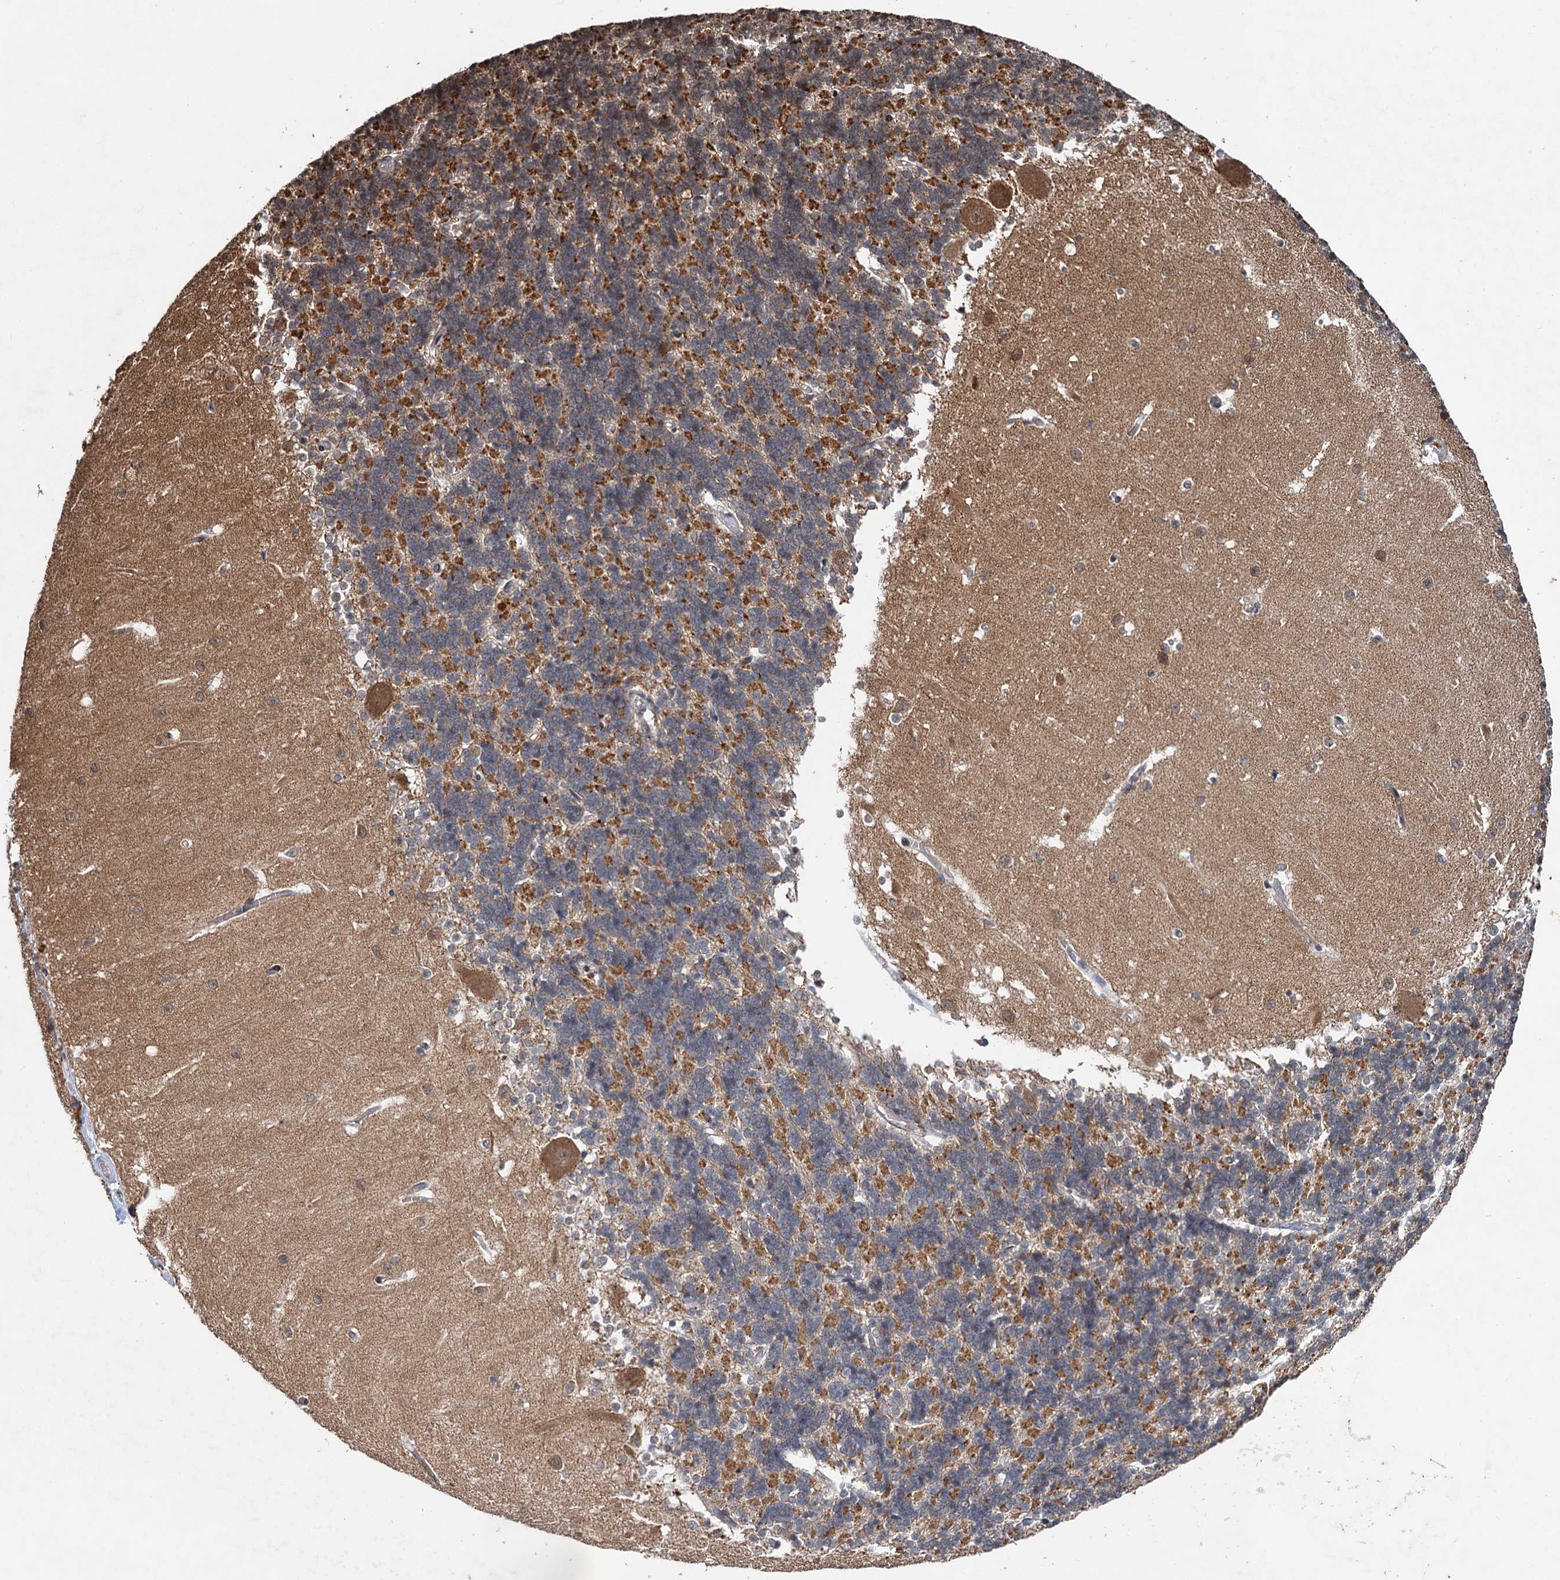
{"staining": {"intensity": "moderate", "quantity": ">75%", "location": "cytoplasmic/membranous"}, "tissue": "cerebellum", "cell_type": "Cells in granular layer", "image_type": "normal", "snomed": [{"axis": "morphology", "description": "Normal tissue, NOS"}, {"axis": "topography", "description": "Cerebellum"}], "caption": "Protein expression analysis of normal cerebellum reveals moderate cytoplasmic/membranous positivity in approximately >75% of cells in granular layer.", "gene": "REP15", "patient": {"sex": "male", "age": 37}}